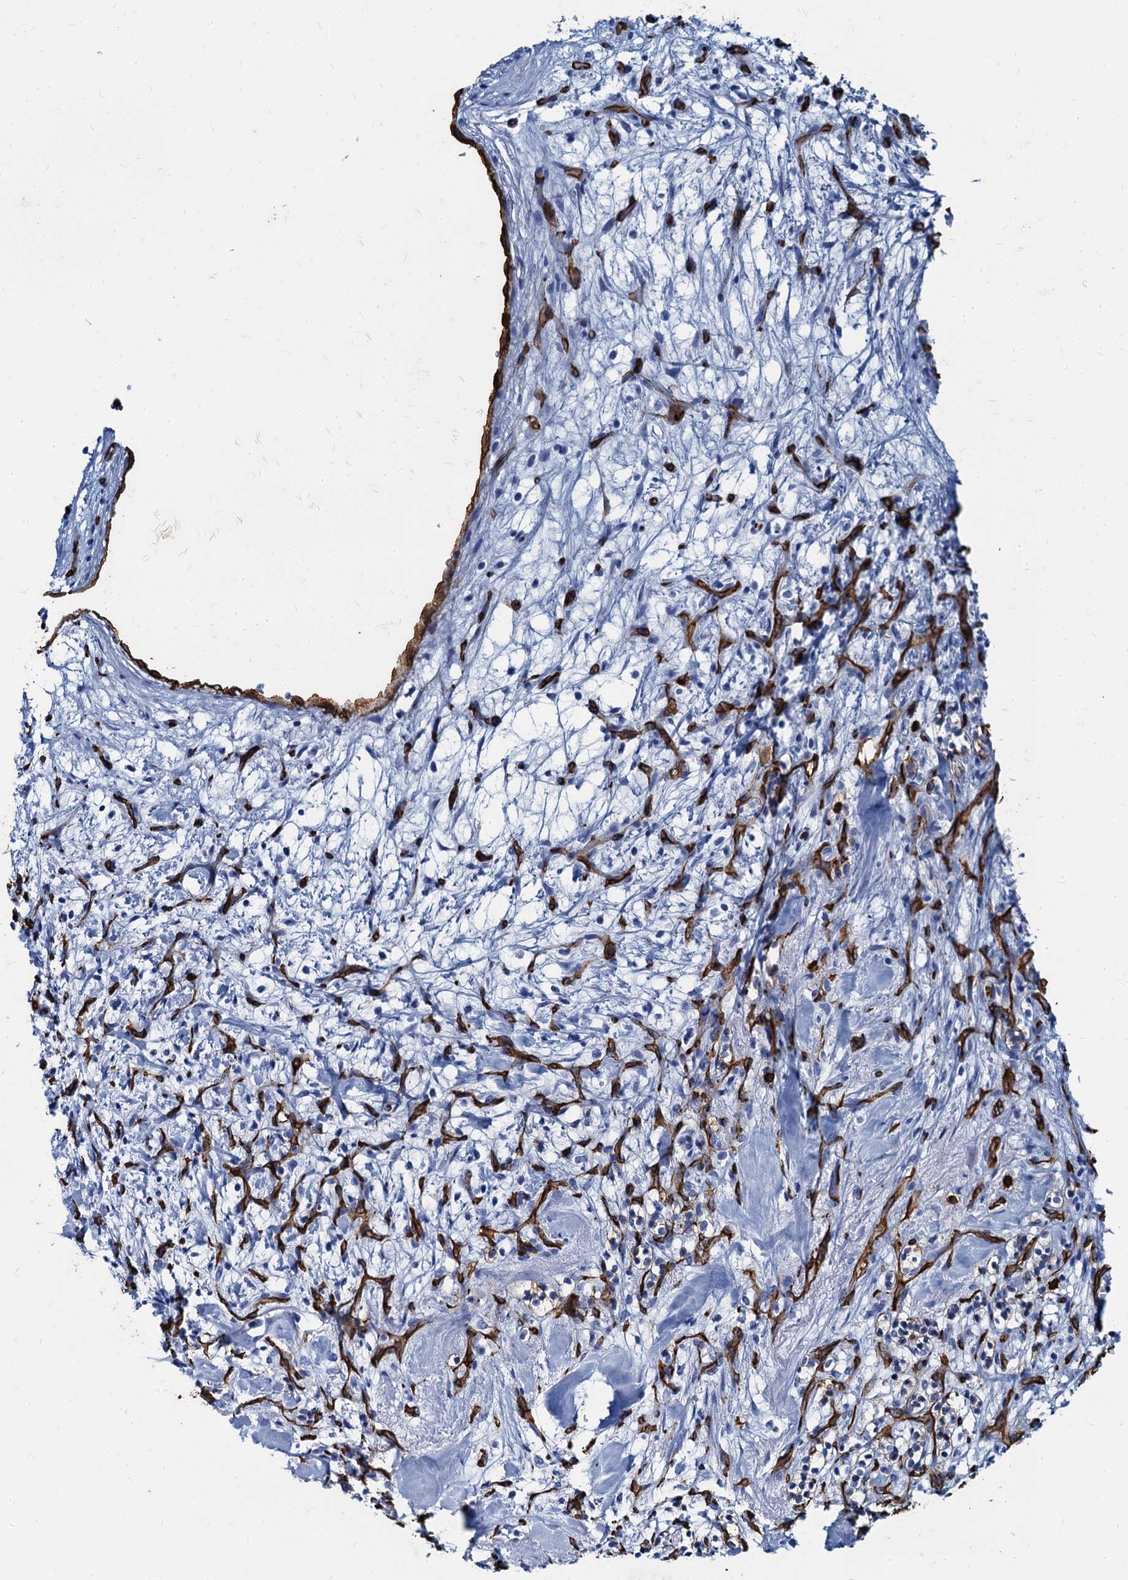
{"staining": {"intensity": "negative", "quantity": "none", "location": "none"}, "tissue": "renal cancer", "cell_type": "Tumor cells", "image_type": "cancer", "snomed": [{"axis": "morphology", "description": "Adenocarcinoma, NOS"}, {"axis": "topography", "description": "Kidney"}], "caption": "An immunohistochemistry (IHC) micrograph of renal adenocarcinoma is shown. There is no staining in tumor cells of renal adenocarcinoma.", "gene": "CAVIN2", "patient": {"sex": "male", "age": 77}}